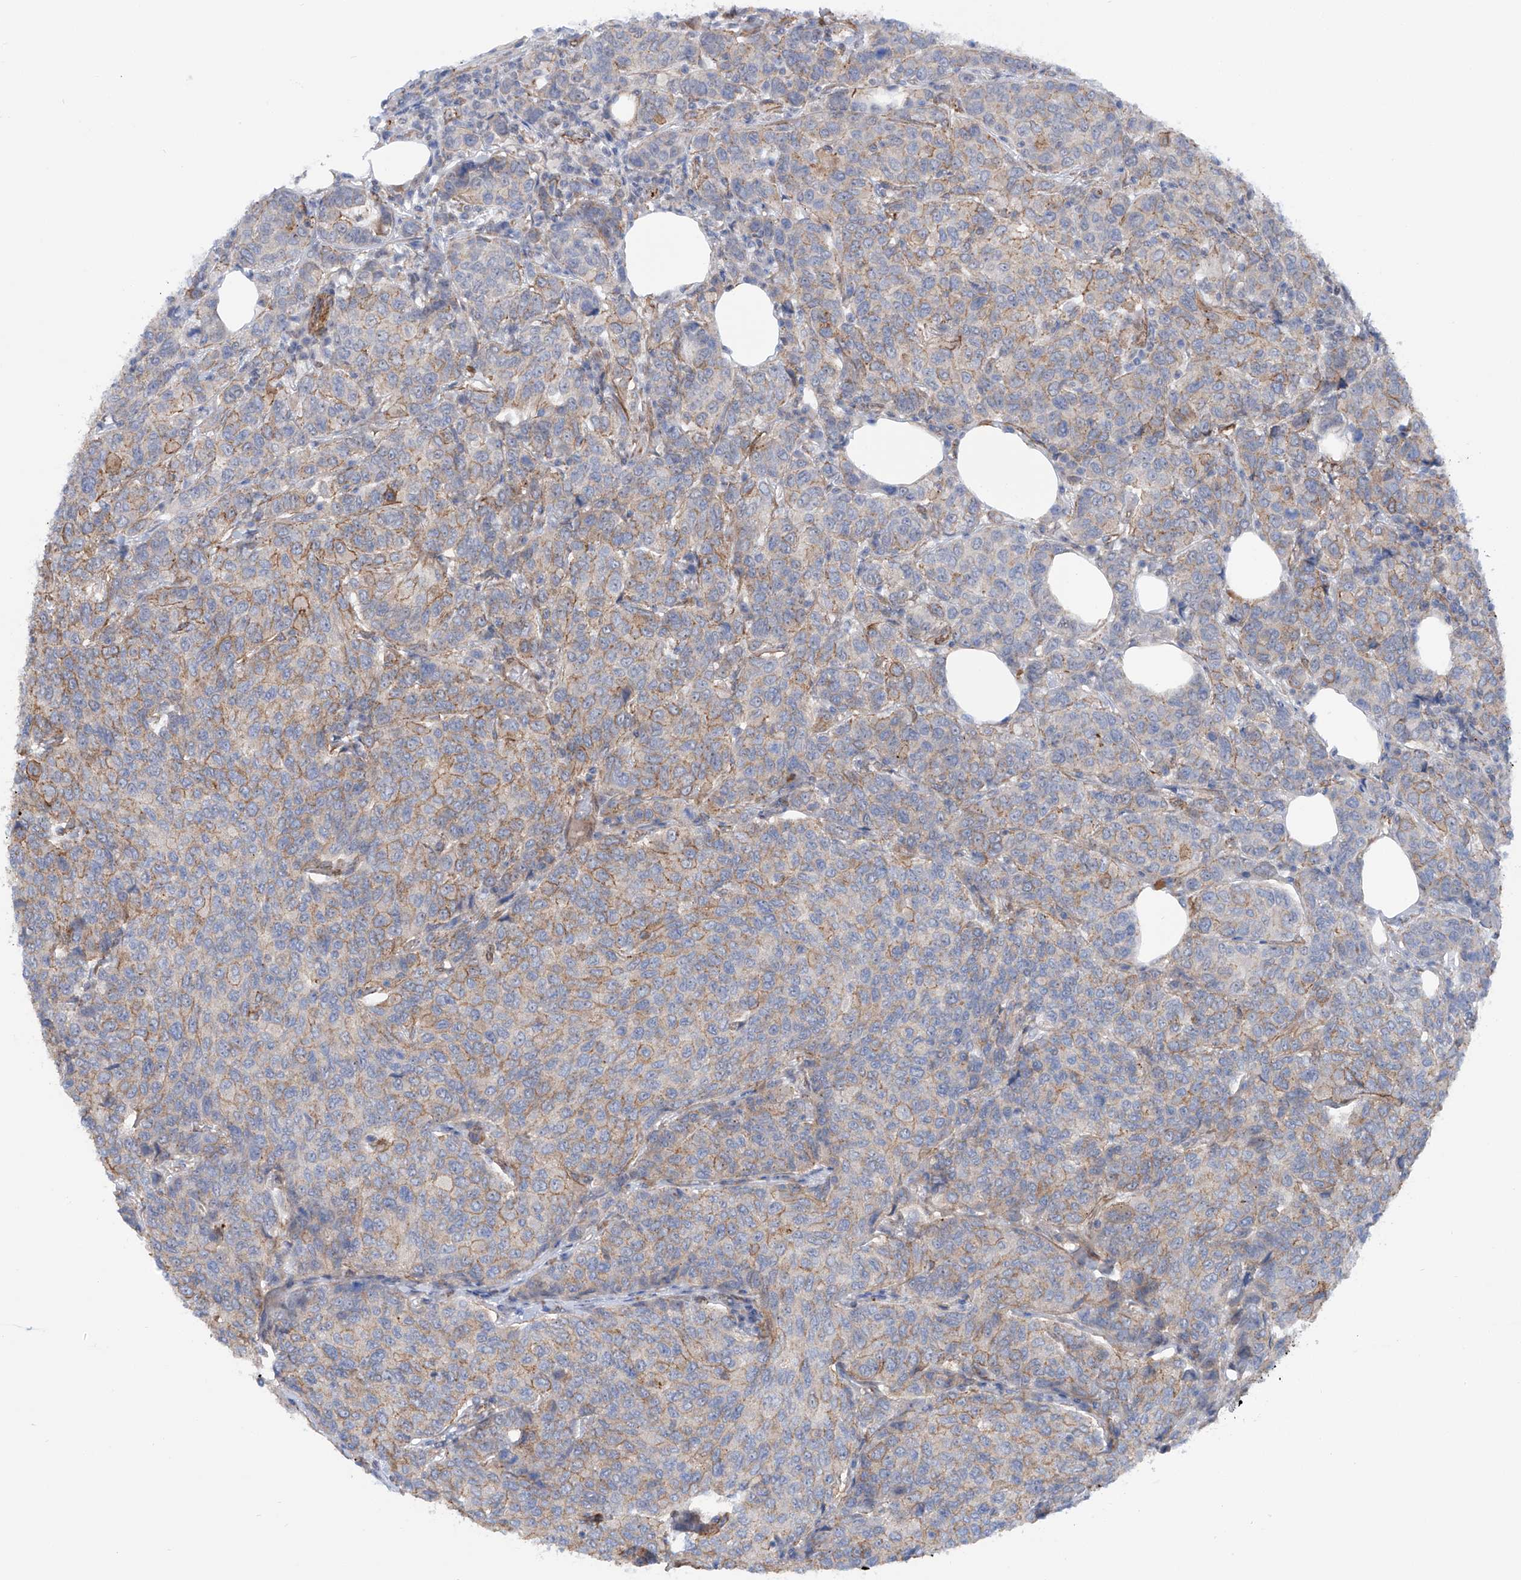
{"staining": {"intensity": "moderate", "quantity": "<25%", "location": "cytoplasmic/membranous"}, "tissue": "breast cancer", "cell_type": "Tumor cells", "image_type": "cancer", "snomed": [{"axis": "morphology", "description": "Duct carcinoma"}, {"axis": "topography", "description": "Breast"}], "caption": "The histopathology image exhibits a brown stain indicating the presence of a protein in the cytoplasmic/membranous of tumor cells in infiltrating ductal carcinoma (breast). The staining was performed using DAB (3,3'-diaminobenzidine) to visualize the protein expression in brown, while the nuclei were stained in blue with hematoxylin (Magnification: 20x).", "gene": "ZNF490", "patient": {"sex": "female", "age": 55}}